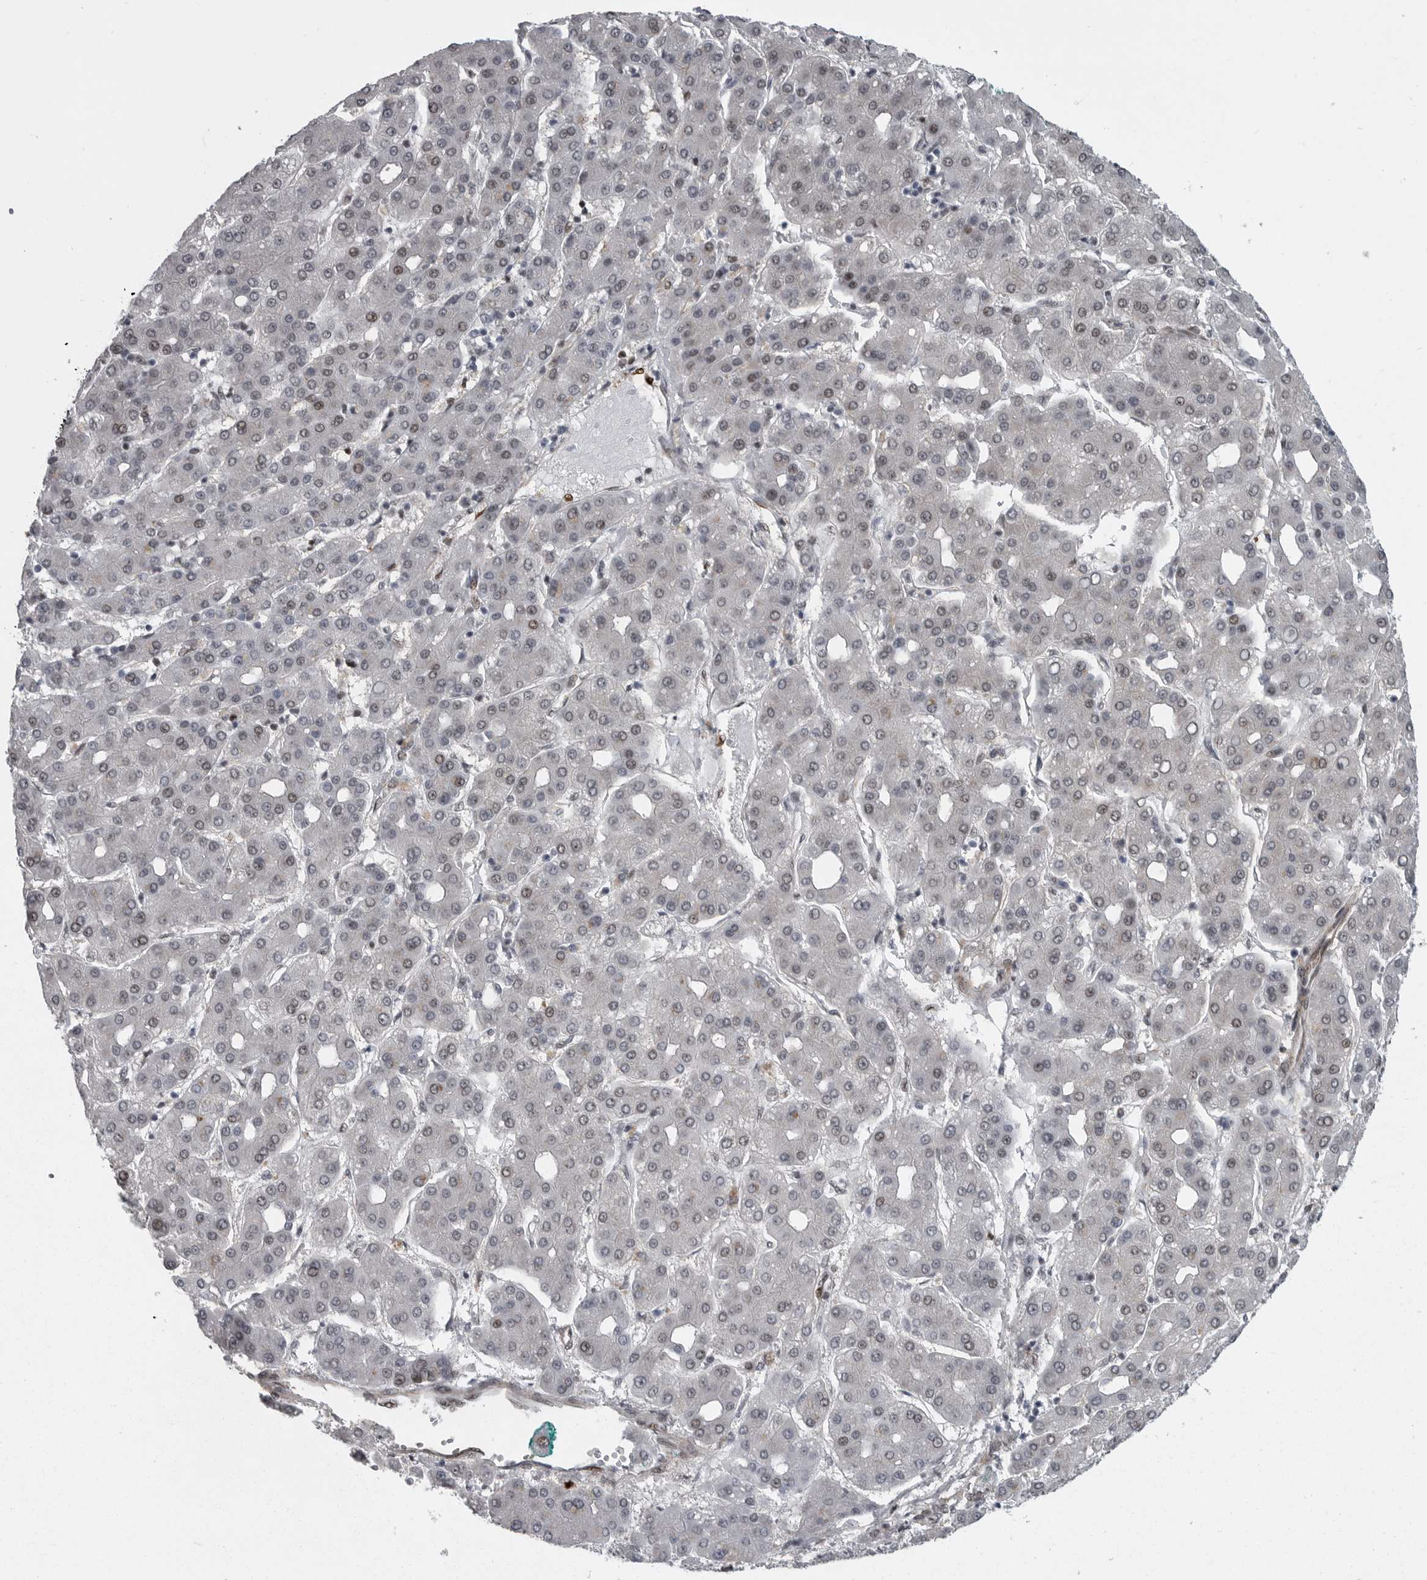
{"staining": {"intensity": "negative", "quantity": "none", "location": "none"}, "tissue": "liver cancer", "cell_type": "Tumor cells", "image_type": "cancer", "snomed": [{"axis": "morphology", "description": "Carcinoma, Hepatocellular, NOS"}, {"axis": "topography", "description": "Liver"}], "caption": "The IHC photomicrograph has no significant expression in tumor cells of liver cancer (hepatocellular carcinoma) tissue. The staining is performed using DAB (3,3'-diaminobenzidine) brown chromogen with nuclei counter-stained in using hematoxylin.", "gene": "HMGN3", "patient": {"sex": "male", "age": 65}}